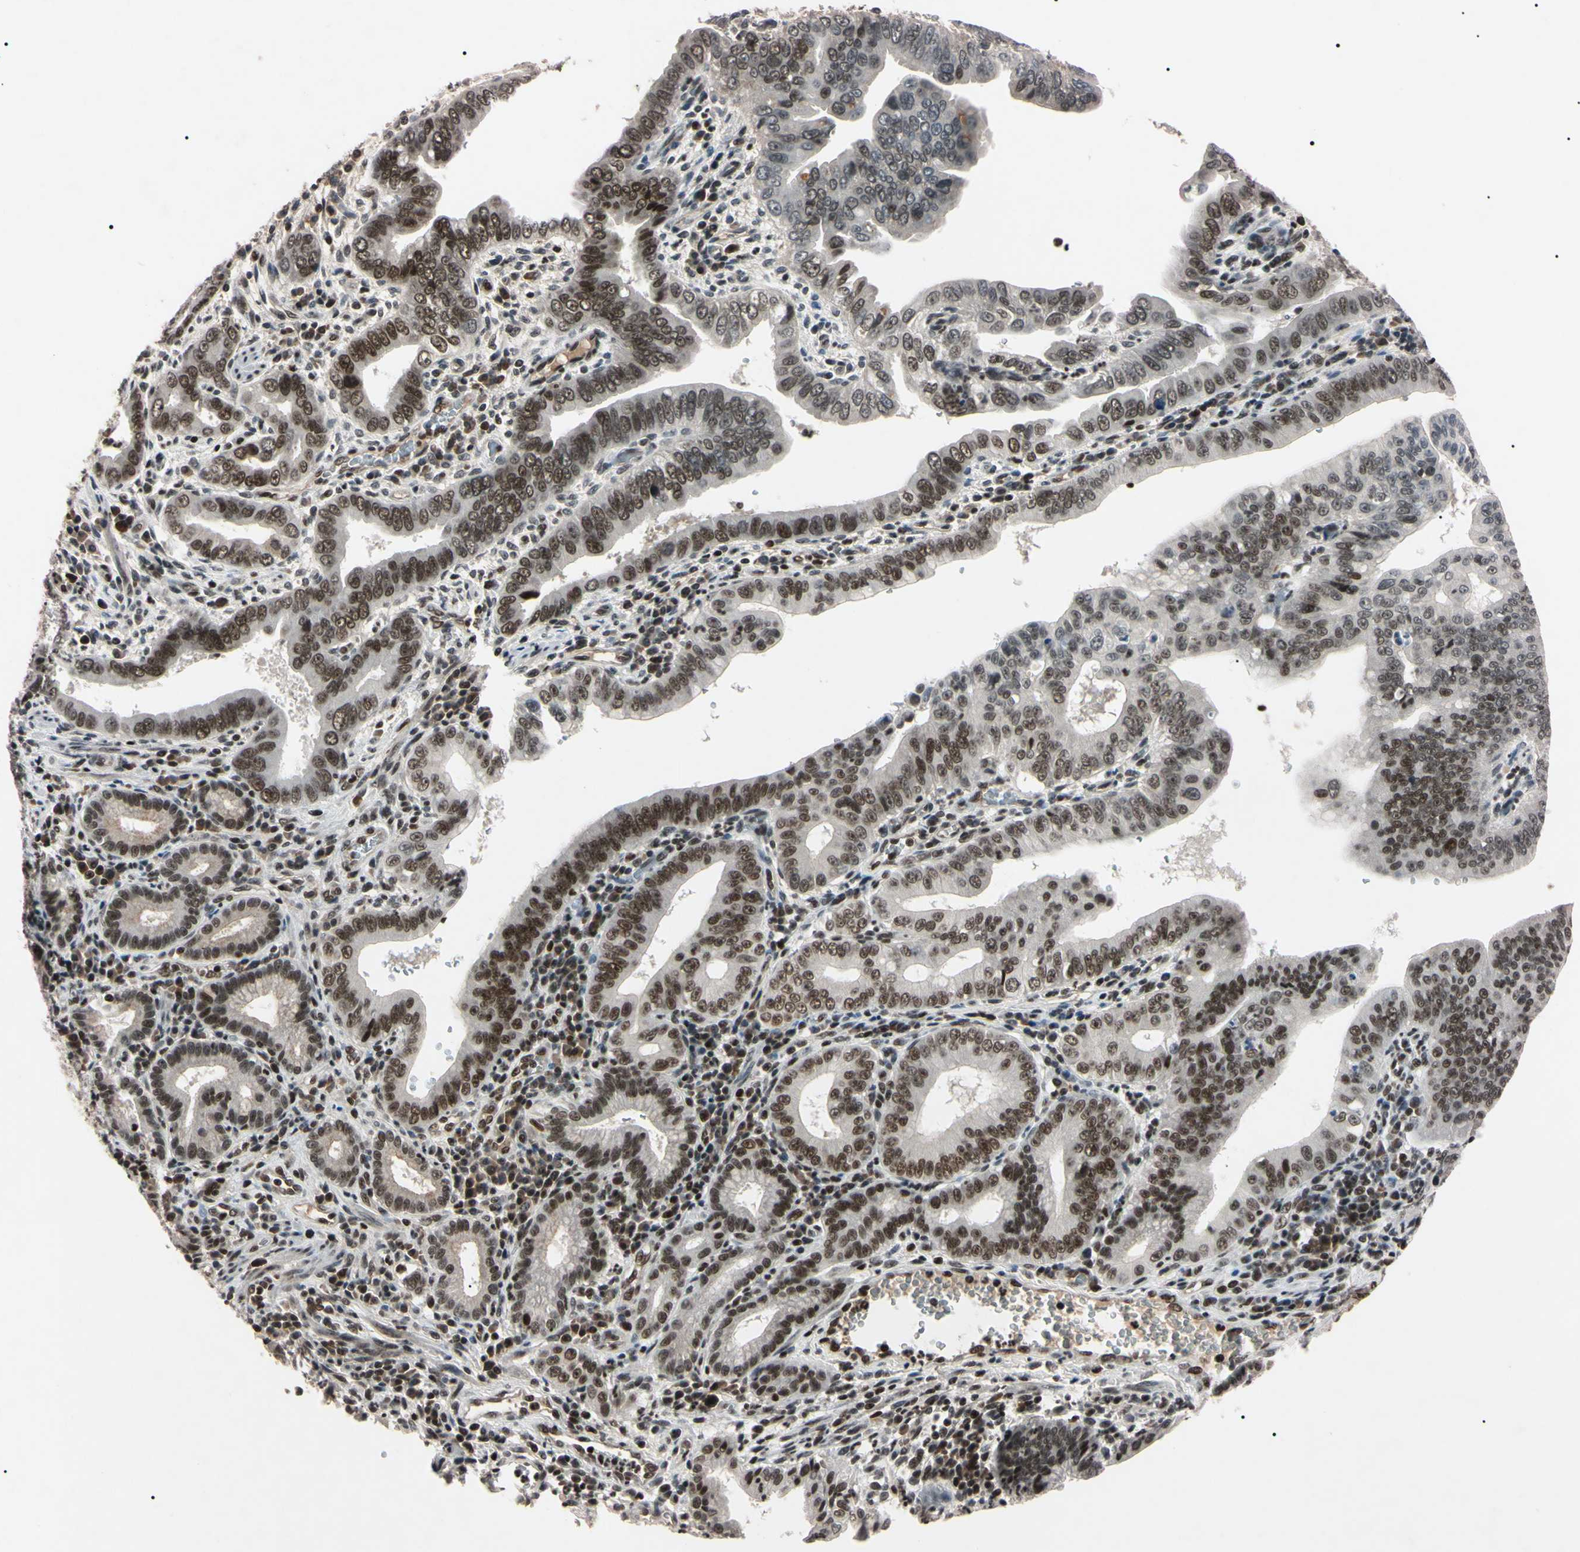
{"staining": {"intensity": "moderate", "quantity": "25%-75%", "location": "nuclear"}, "tissue": "pancreatic cancer", "cell_type": "Tumor cells", "image_type": "cancer", "snomed": [{"axis": "morphology", "description": "Normal tissue, NOS"}, {"axis": "topography", "description": "Lymph node"}], "caption": "A micrograph of human pancreatic cancer stained for a protein exhibits moderate nuclear brown staining in tumor cells.", "gene": "YY1", "patient": {"sex": "male", "age": 50}}